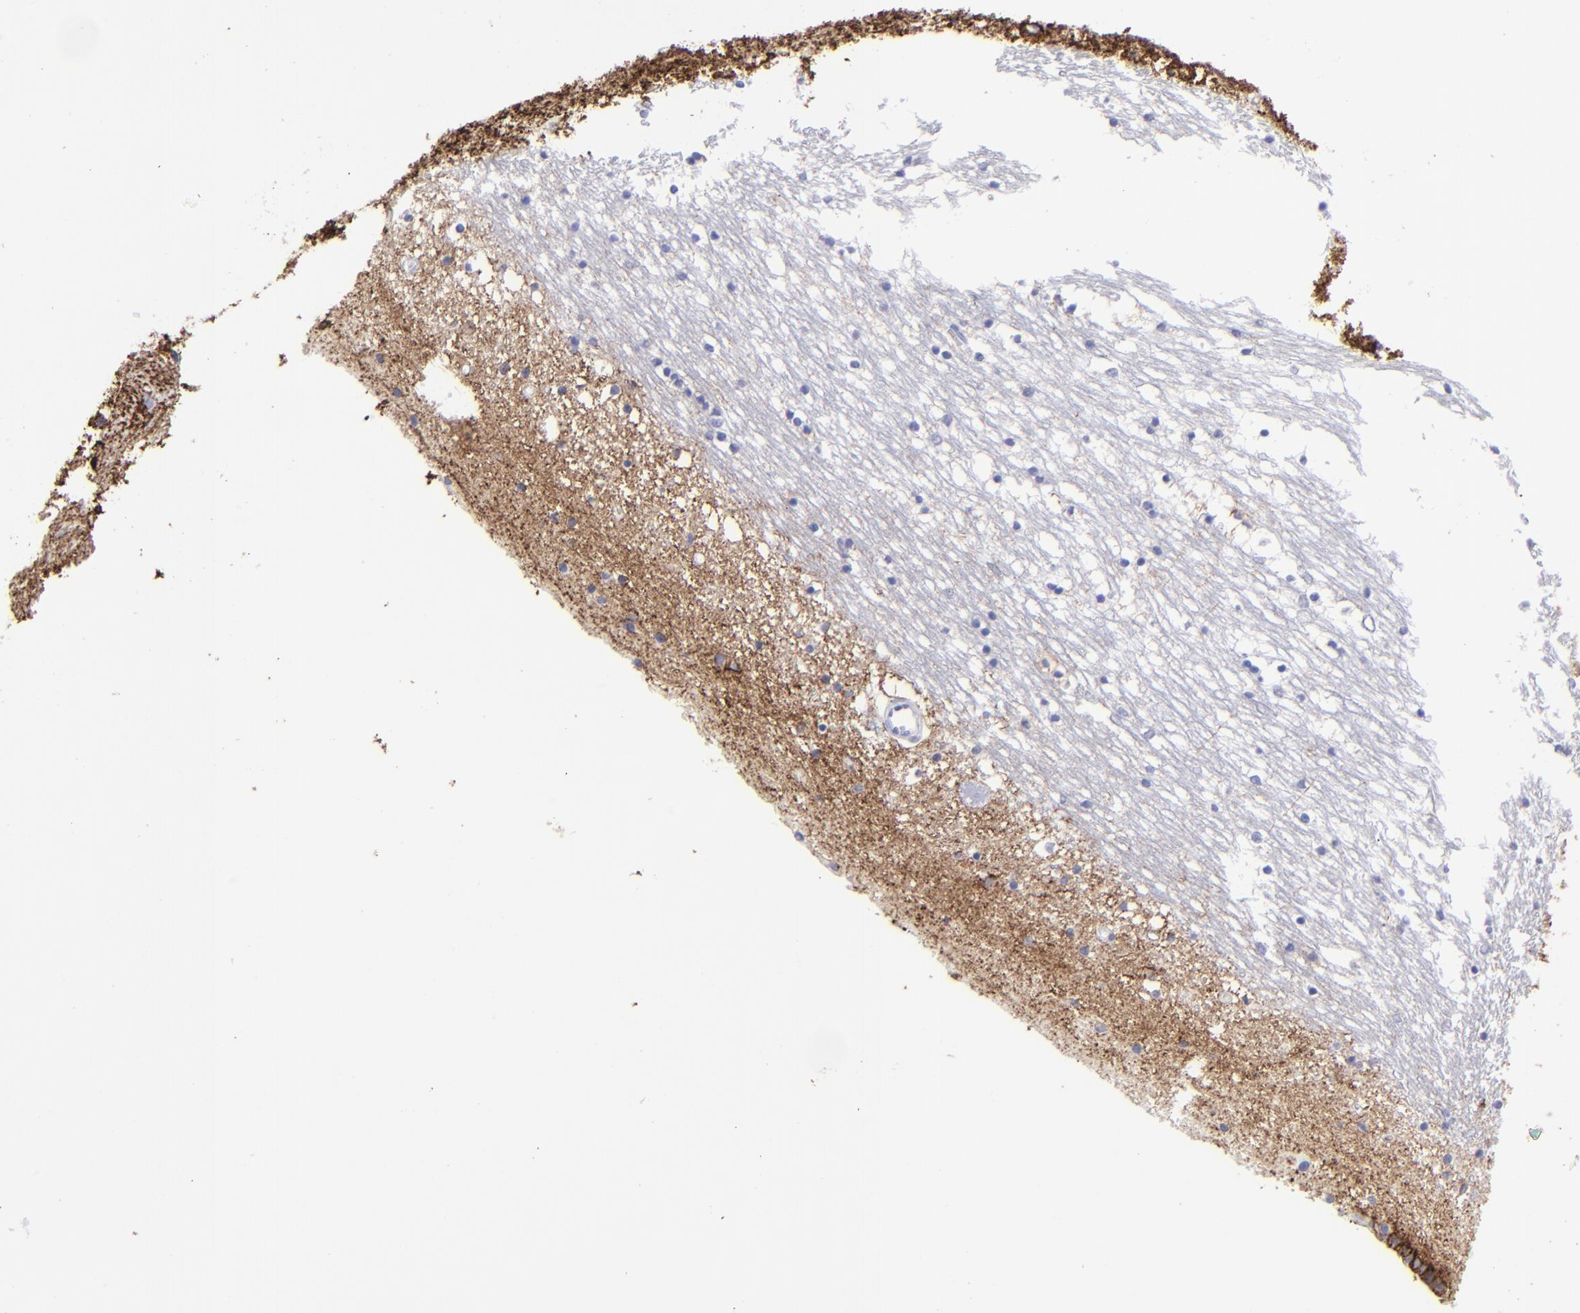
{"staining": {"intensity": "strong", "quantity": "<25%", "location": "cytoplasmic/membranous"}, "tissue": "caudate", "cell_type": "Glial cells", "image_type": "normal", "snomed": [{"axis": "morphology", "description": "Normal tissue, NOS"}, {"axis": "topography", "description": "Lateral ventricle wall"}], "caption": "Protein staining shows strong cytoplasmic/membranous staining in about <25% of glial cells in normal caudate. (DAB IHC, brown staining for protein, blue staining for nuclei).", "gene": "SLC1A3", "patient": {"sex": "male", "age": 45}}